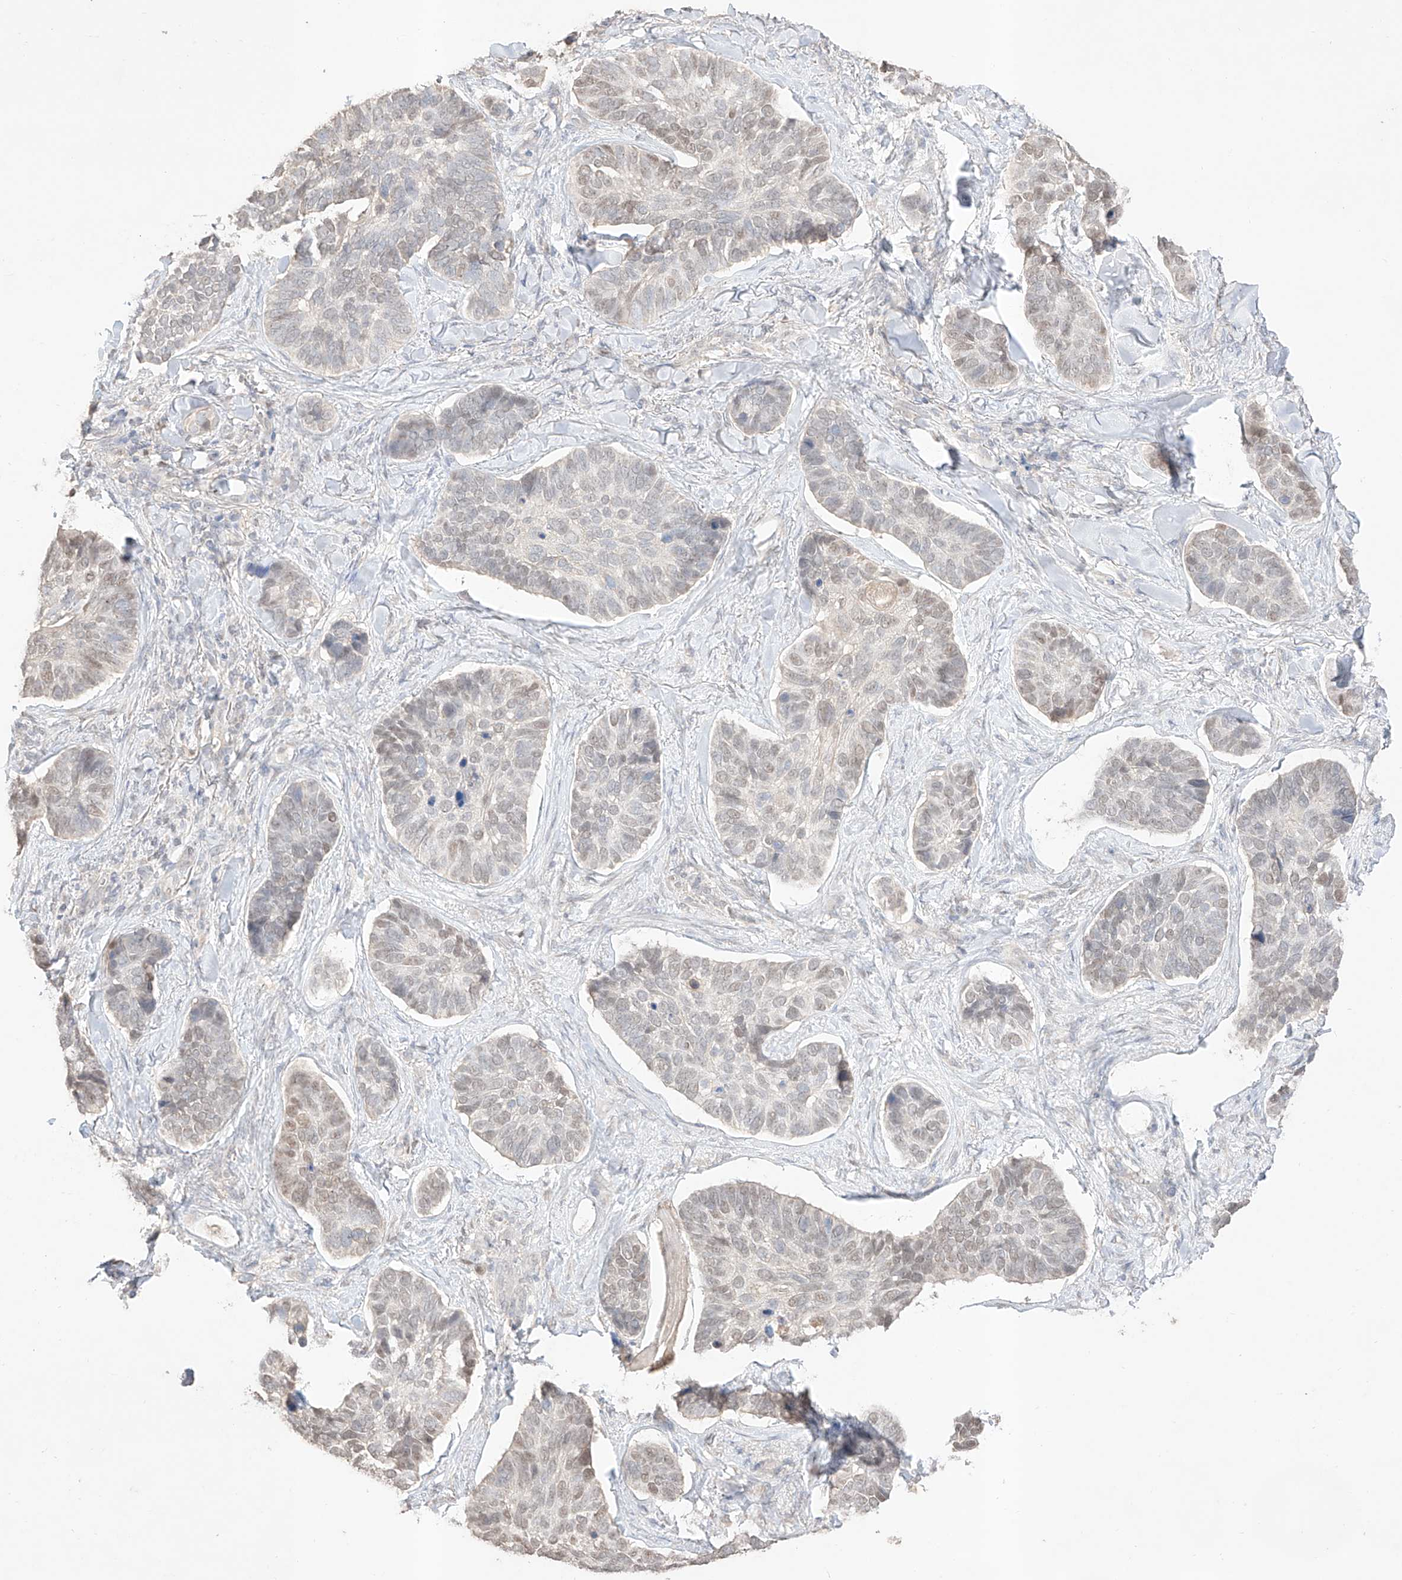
{"staining": {"intensity": "moderate", "quantity": "25%-75%", "location": "nuclear"}, "tissue": "skin cancer", "cell_type": "Tumor cells", "image_type": "cancer", "snomed": [{"axis": "morphology", "description": "Basal cell carcinoma"}, {"axis": "topography", "description": "Skin"}], "caption": "DAB immunohistochemical staining of basal cell carcinoma (skin) reveals moderate nuclear protein positivity in approximately 25%-75% of tumor cells. Nuclei are stained in blue.", "gene": "APIP", "patient": {"sex": "male", "age": 62}}